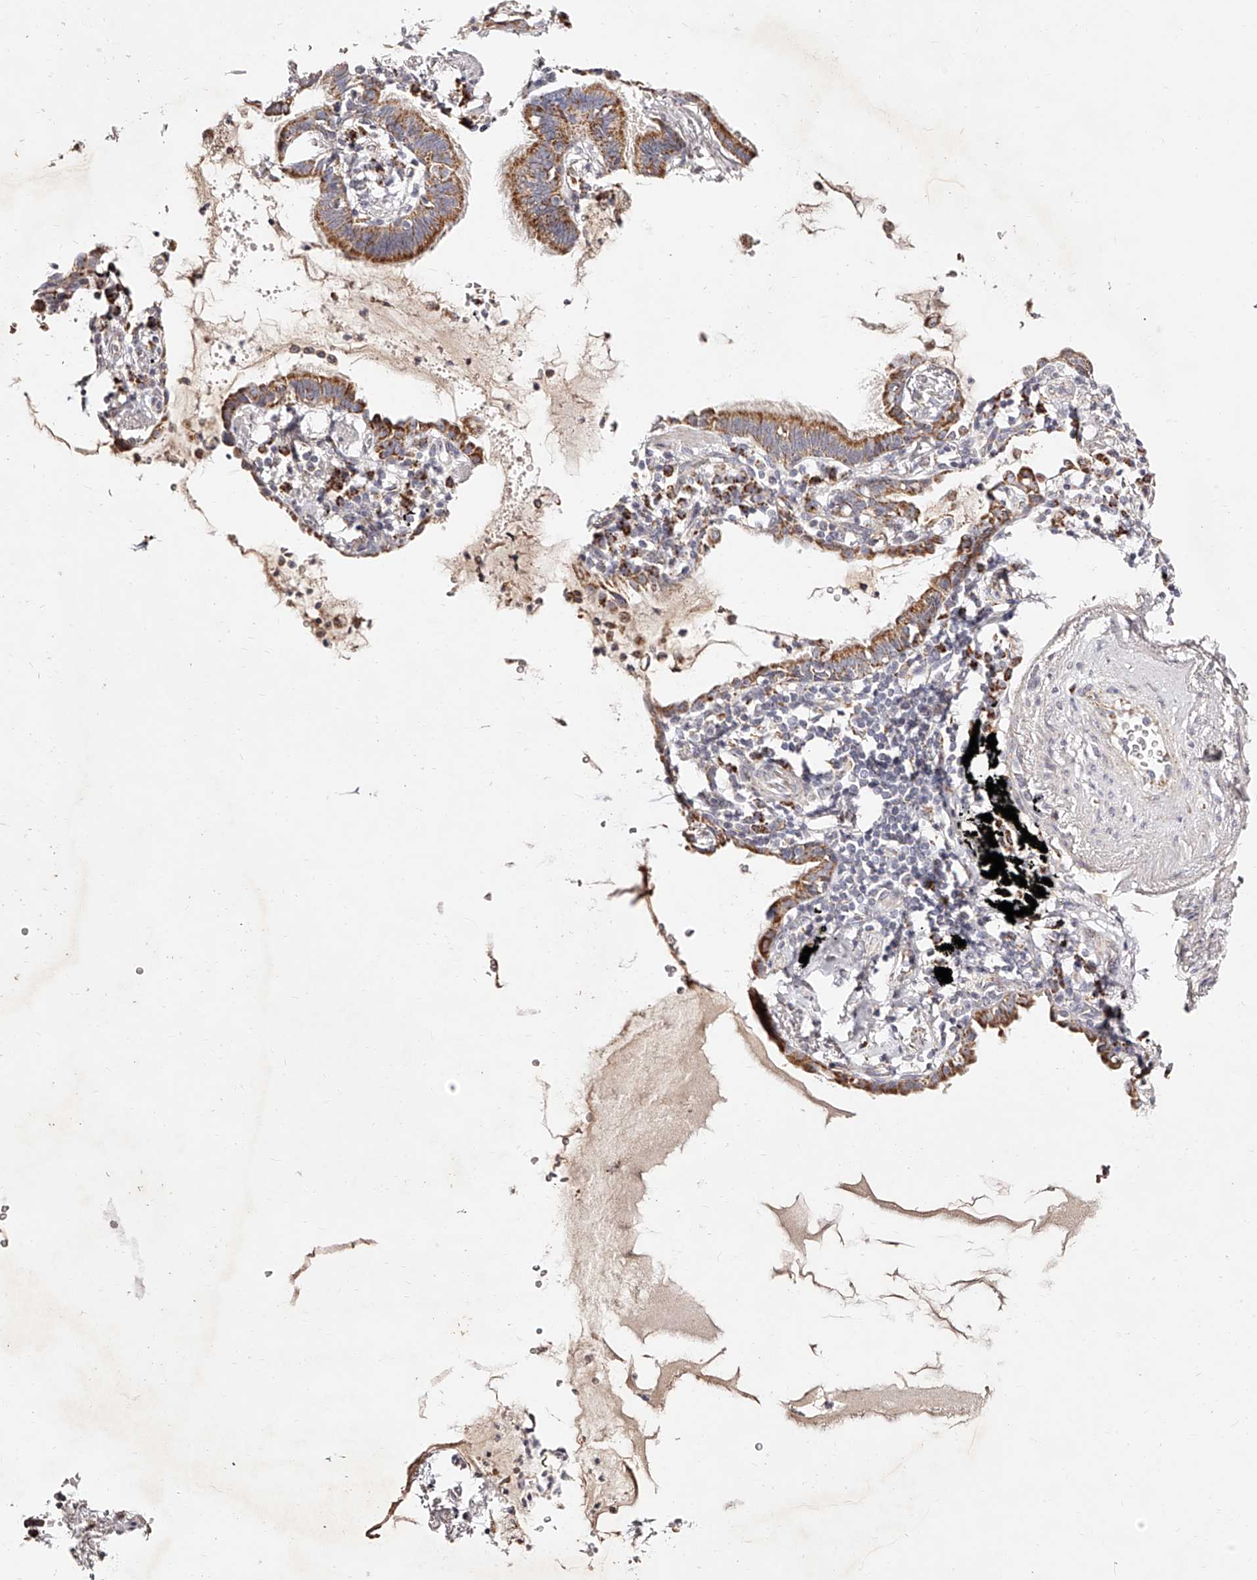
{"staining": {"intensity": "moderate", "quantity": ">75%", "location": "cytoplasmic/membranous"}, "tissue": "lung cancer", "cell_type": "Tumor cells", "image_type": "cancer", "snomed": [{"axis": "morphology", "description": "Adenocarcinoma, NOS"}, {"axis": "topography", "description": "Lung"}], "caption": "Lung adenocarcinoma stained with DAB (3,3'-diaminobenzidine) IHC demonstrates medium levels of moderate cytoplasmic/membranous staining in approximately >75% of tumor cells.", "gene": "NDUFV3", "patient": {"sex": "female", "age": 70}}